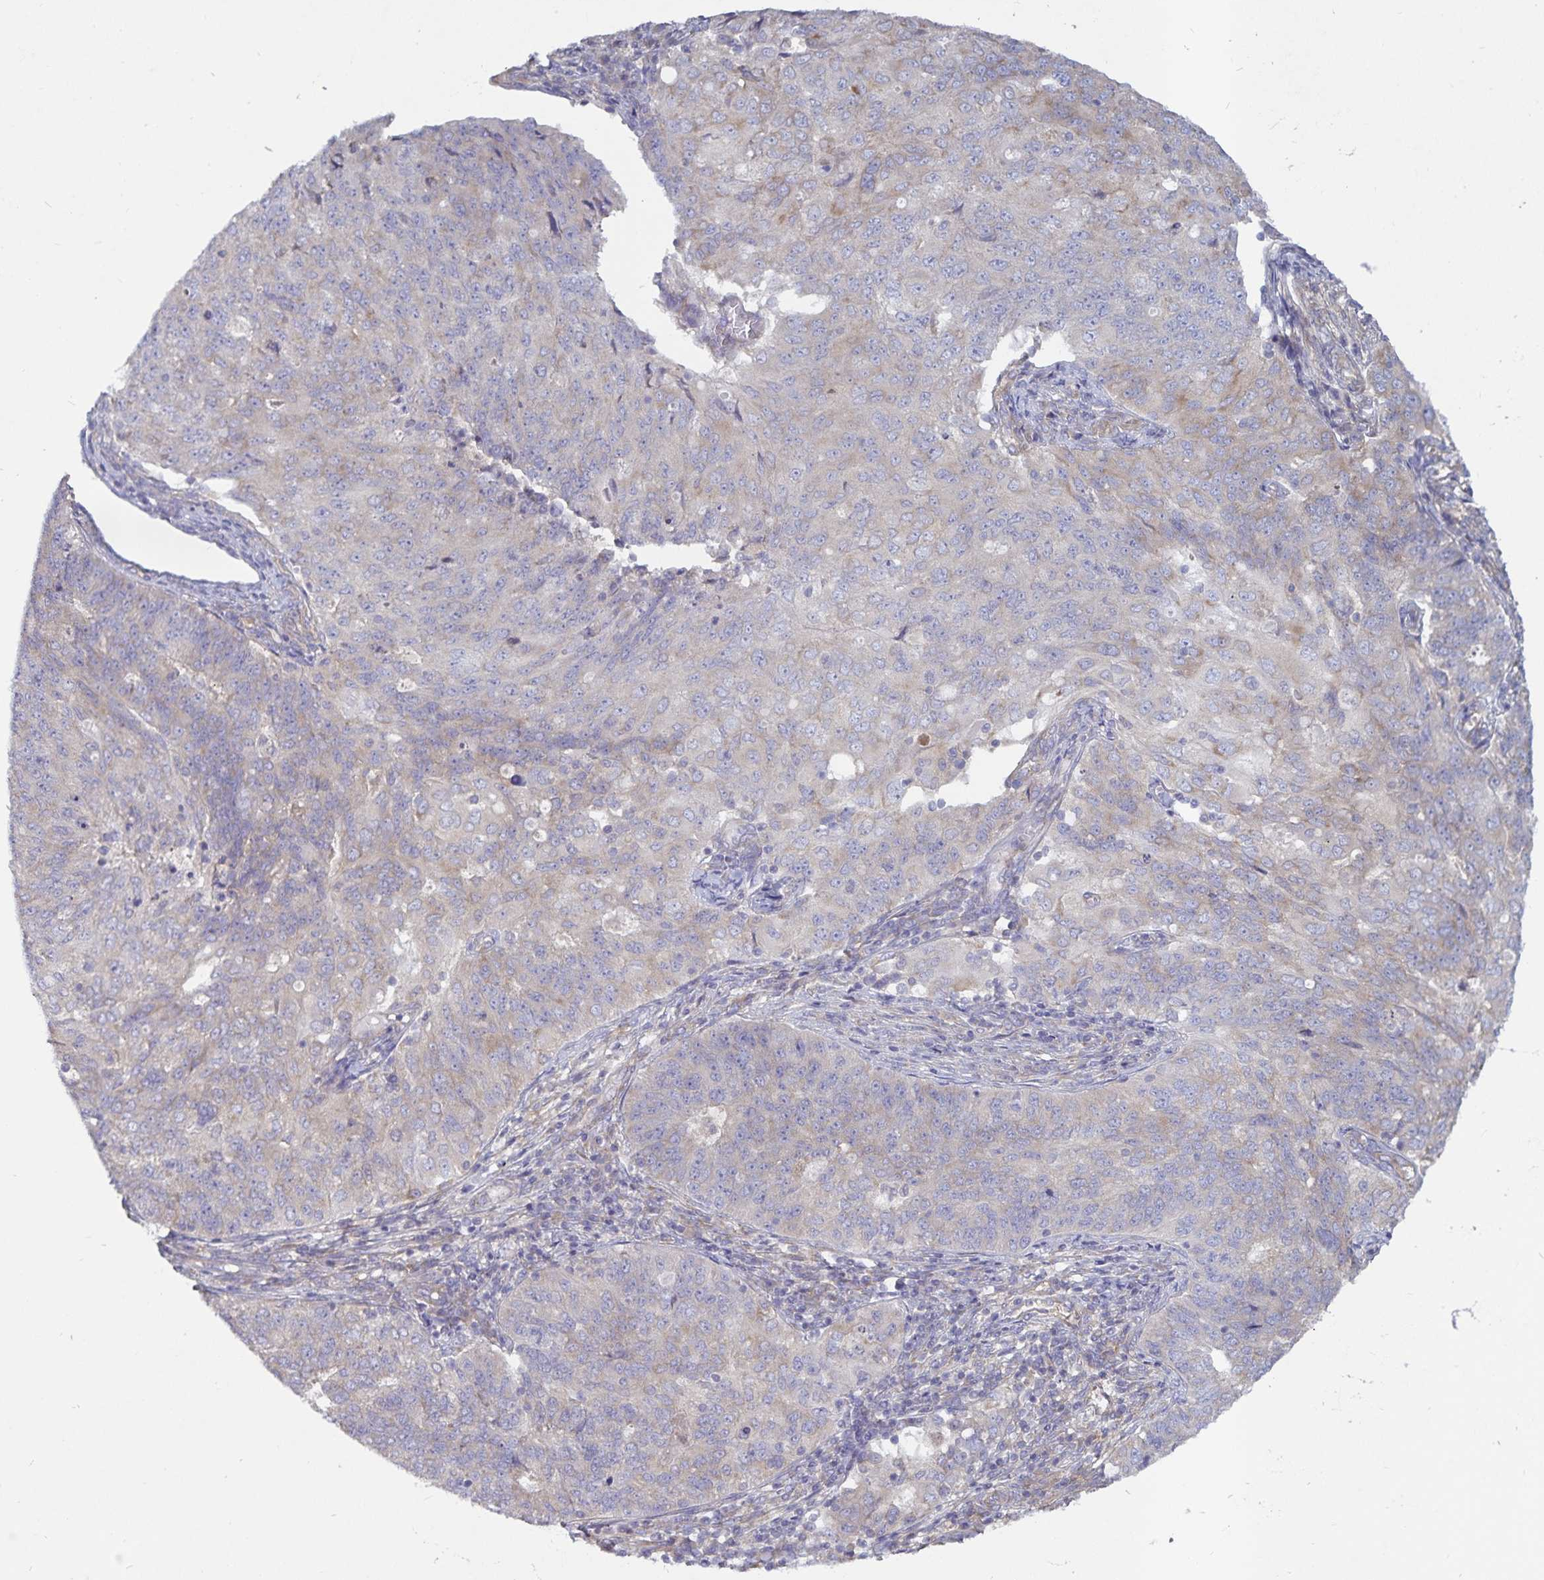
{"staining": {"intensity": "weak", "quantity": "<25%", "location": "cytoplasmic/membranous"}, "tissue": "endometrial cancer", "cell_type": "Tumor cells", "image_type": "cancer", "snomed": [{"axis": "morphology", "description": "Adenocarcinoma, NOS"}, {"axis": "topography", "description": "Endometrium"}], "caption": "Immunohistochemical staining of human endometrial cancer (adenocarcinoma) demonstrates no significant expression in tumor cells. (DAB (3,3'-diaminobenzidine) immunohistochemistry with hematoxylin counter stain).", "gene": "FAM120A", "patient": {"sex": "female", "age": 43}}